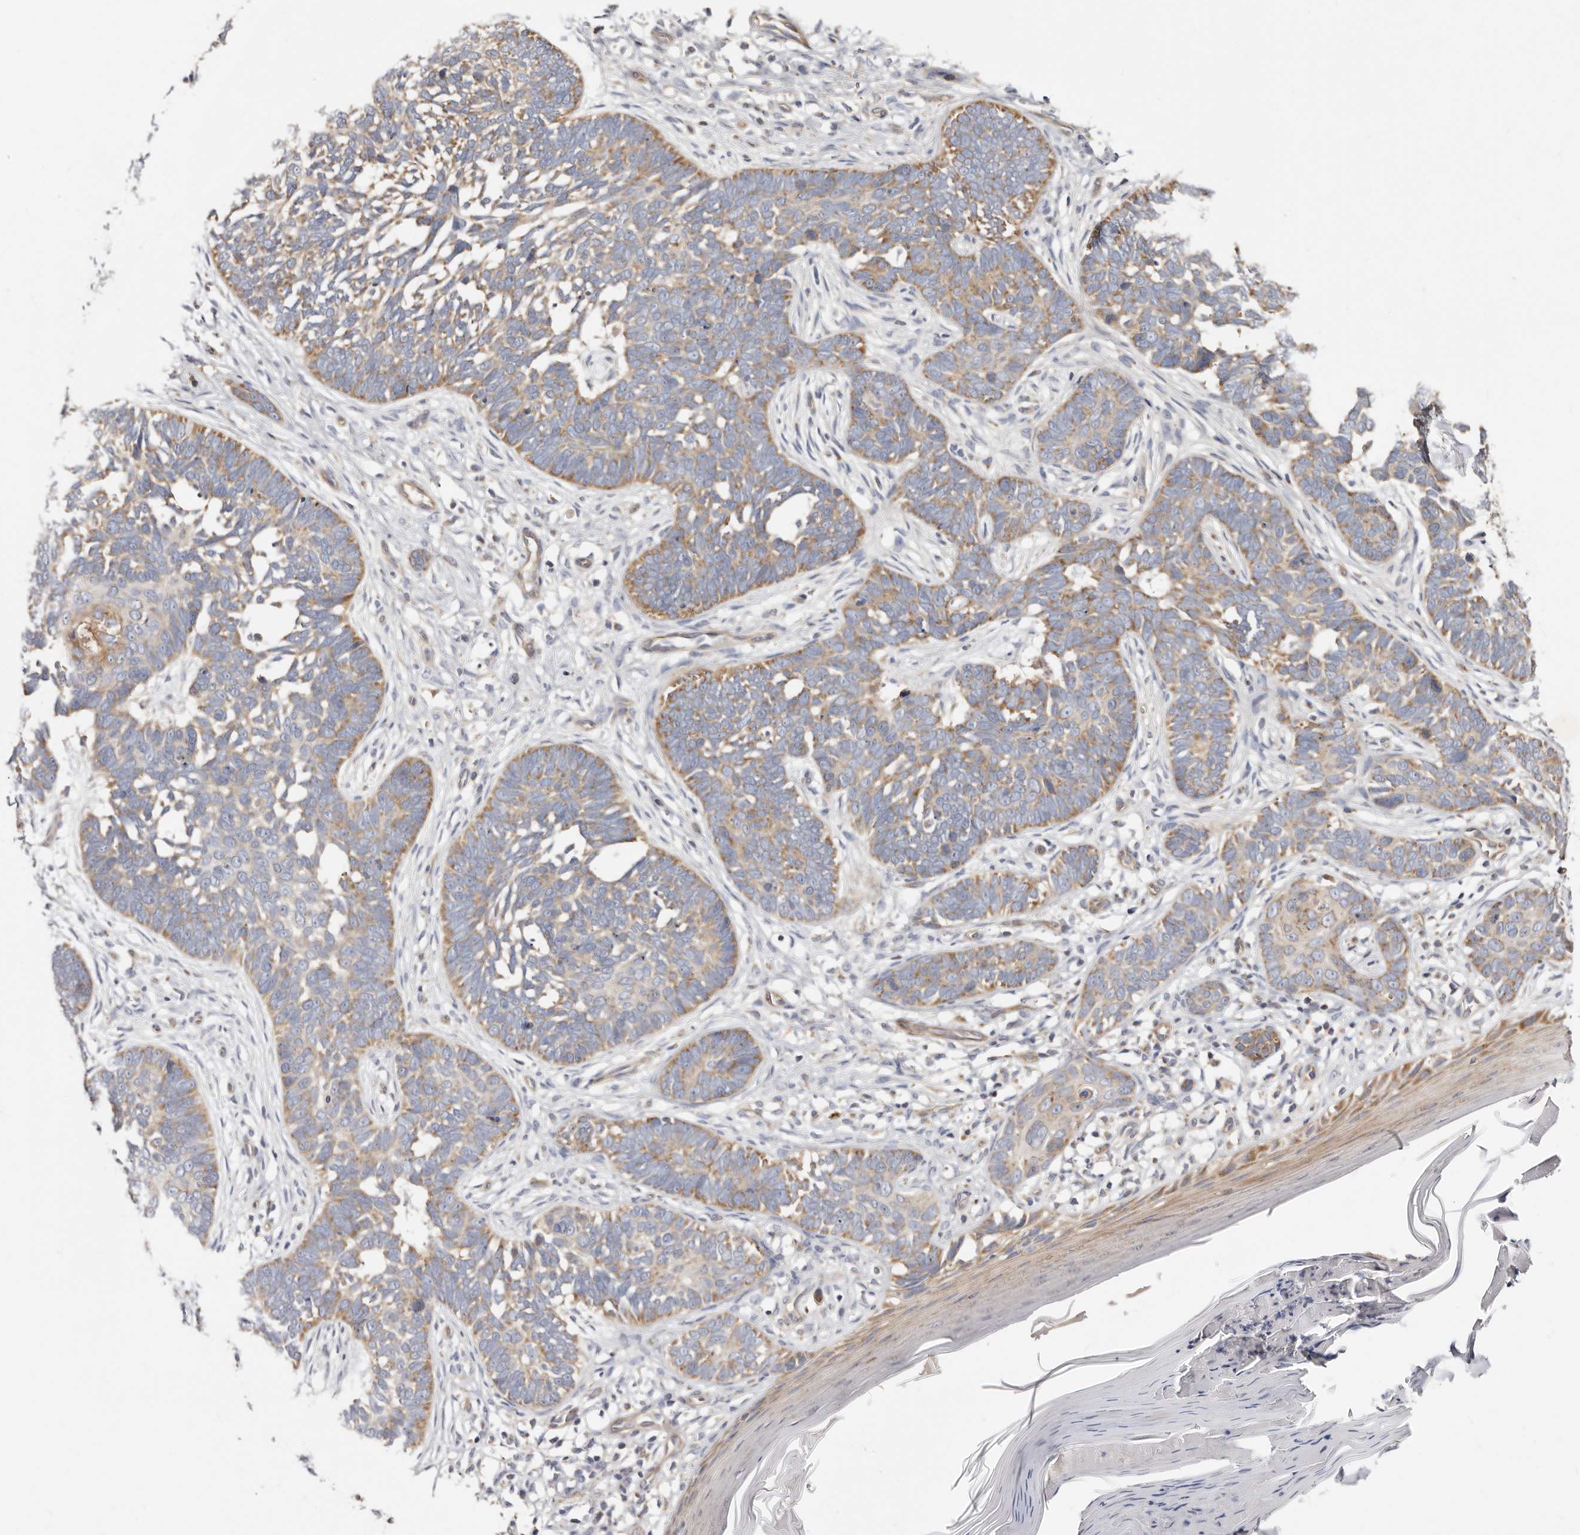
{"staining": {"intensity": "moderate", "quantity": ">75%", "location": "cytoplasmic/membranous"}, "tissue": "skin cancer", "cell_type": "Tumor cells", "image_type": "cancer", "snomed": [{"axis": "morphology", "description": "Normal tissue, NOS"}, {"axis": "morphology", "description": "Basal cell carcinoma"}, {"axis": "topography", "description": "Skin"}], "caption": "Skin basal cell carcinoma was stained to show a protein in brown. There is medium levels of moderate cytoplasmic/membranous expression in about >75% of tumor cells.", "gene": "BAIAP2L1", "patient": {"sex": "male", "age": 77}}